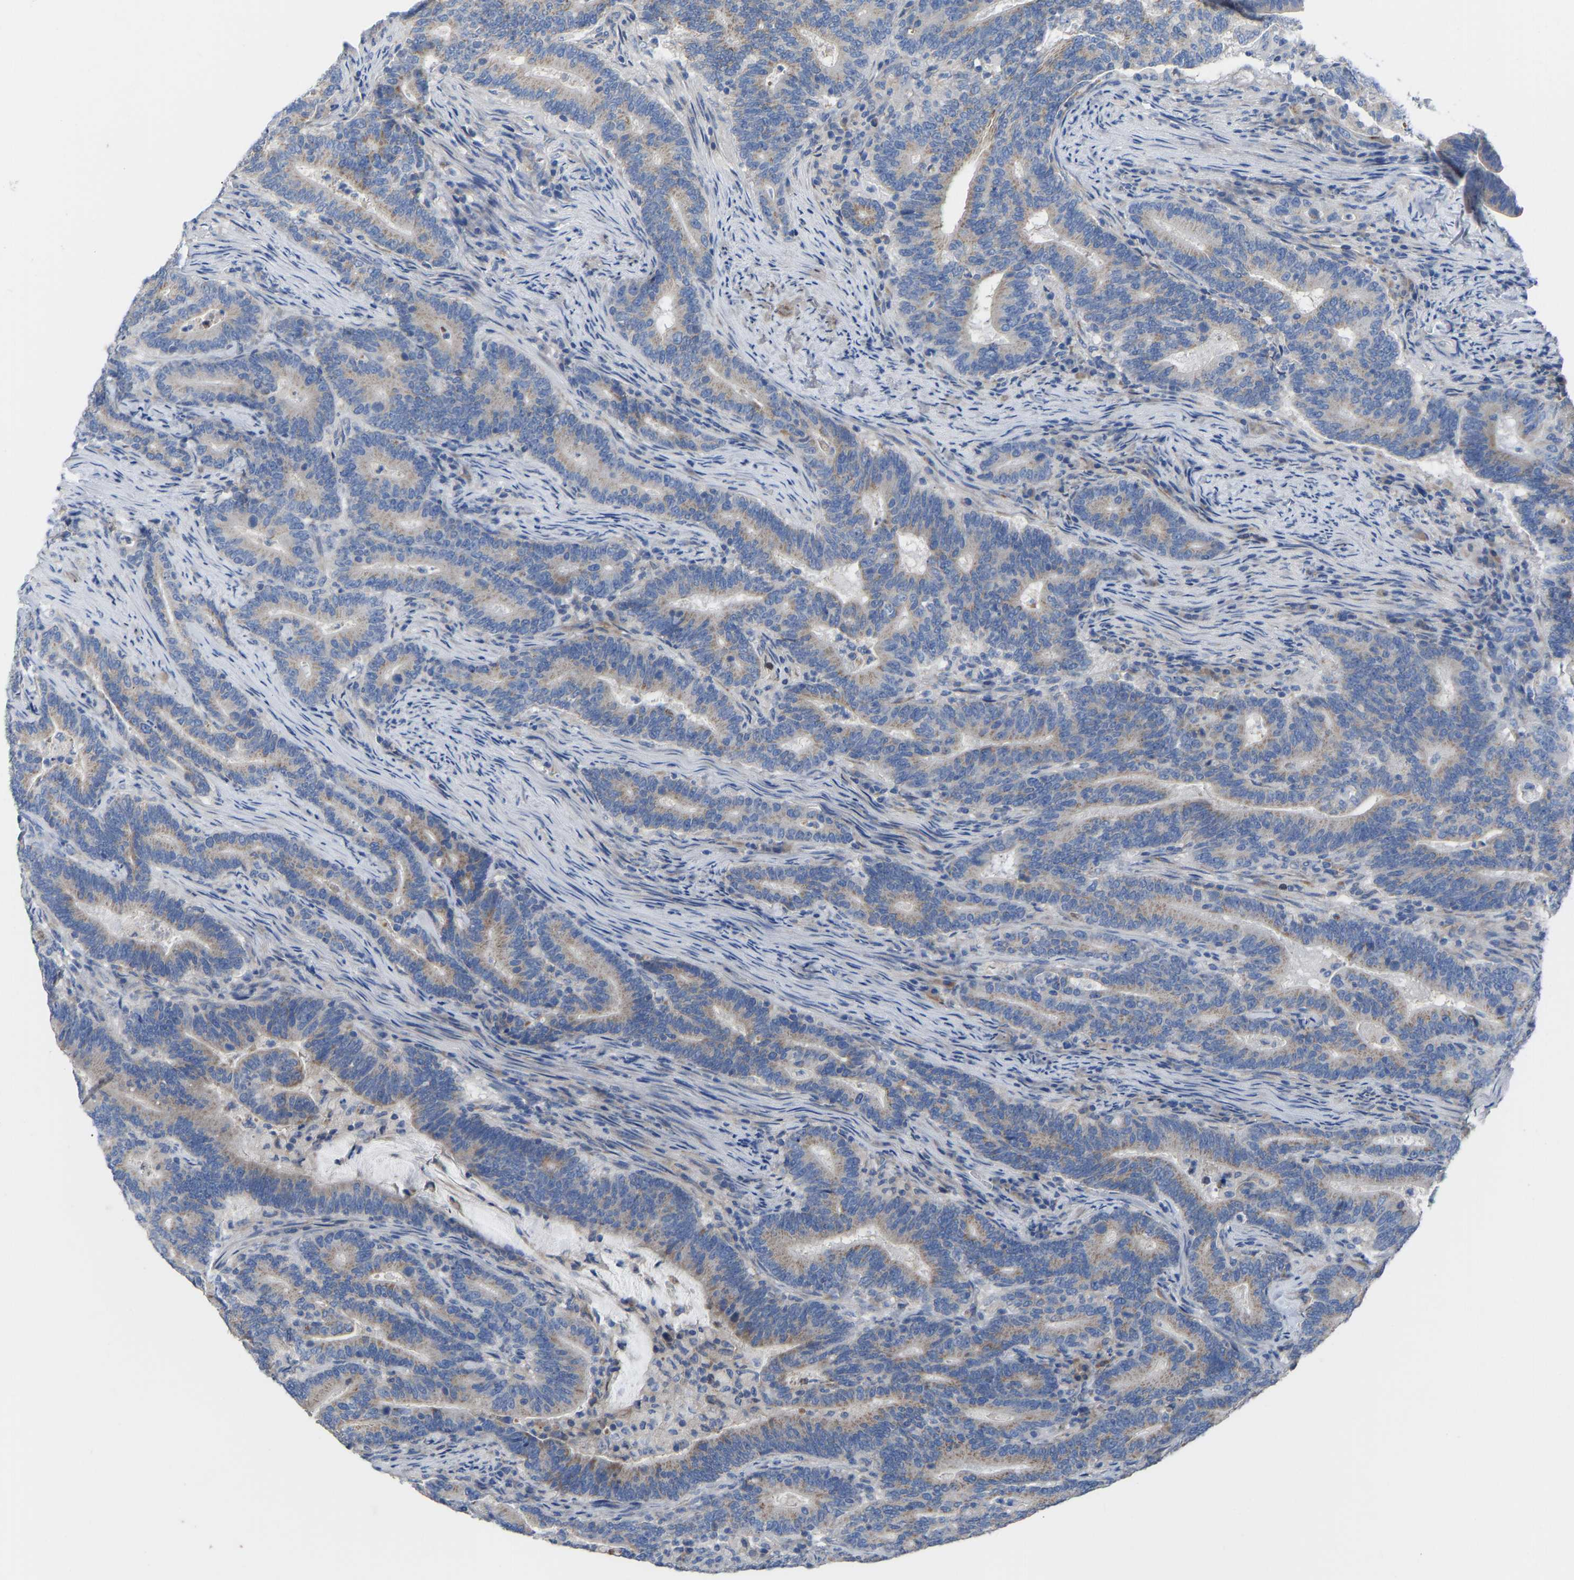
{"staining": {"intensity": "moderate", "quantity": "<25%", "location": "cytoplasmic/membranous"}, "tissue": "colorectal cancer", "cell_type": "Tumor cells", "image_type": "cancer", "snomed": [{"axis": "morphology", "description": "Adenocarcinoma, NOS"}, {"axis": "topography", "description": "Colon"}], "caption": "A micrograph of adenocarcinoma (colorectal) stained for a protein shows moderate cytoplasmic/membranous brown staining in tumor cells.", "gene": "OLIG2", "patient": {"sex": "female", "age": 66}}